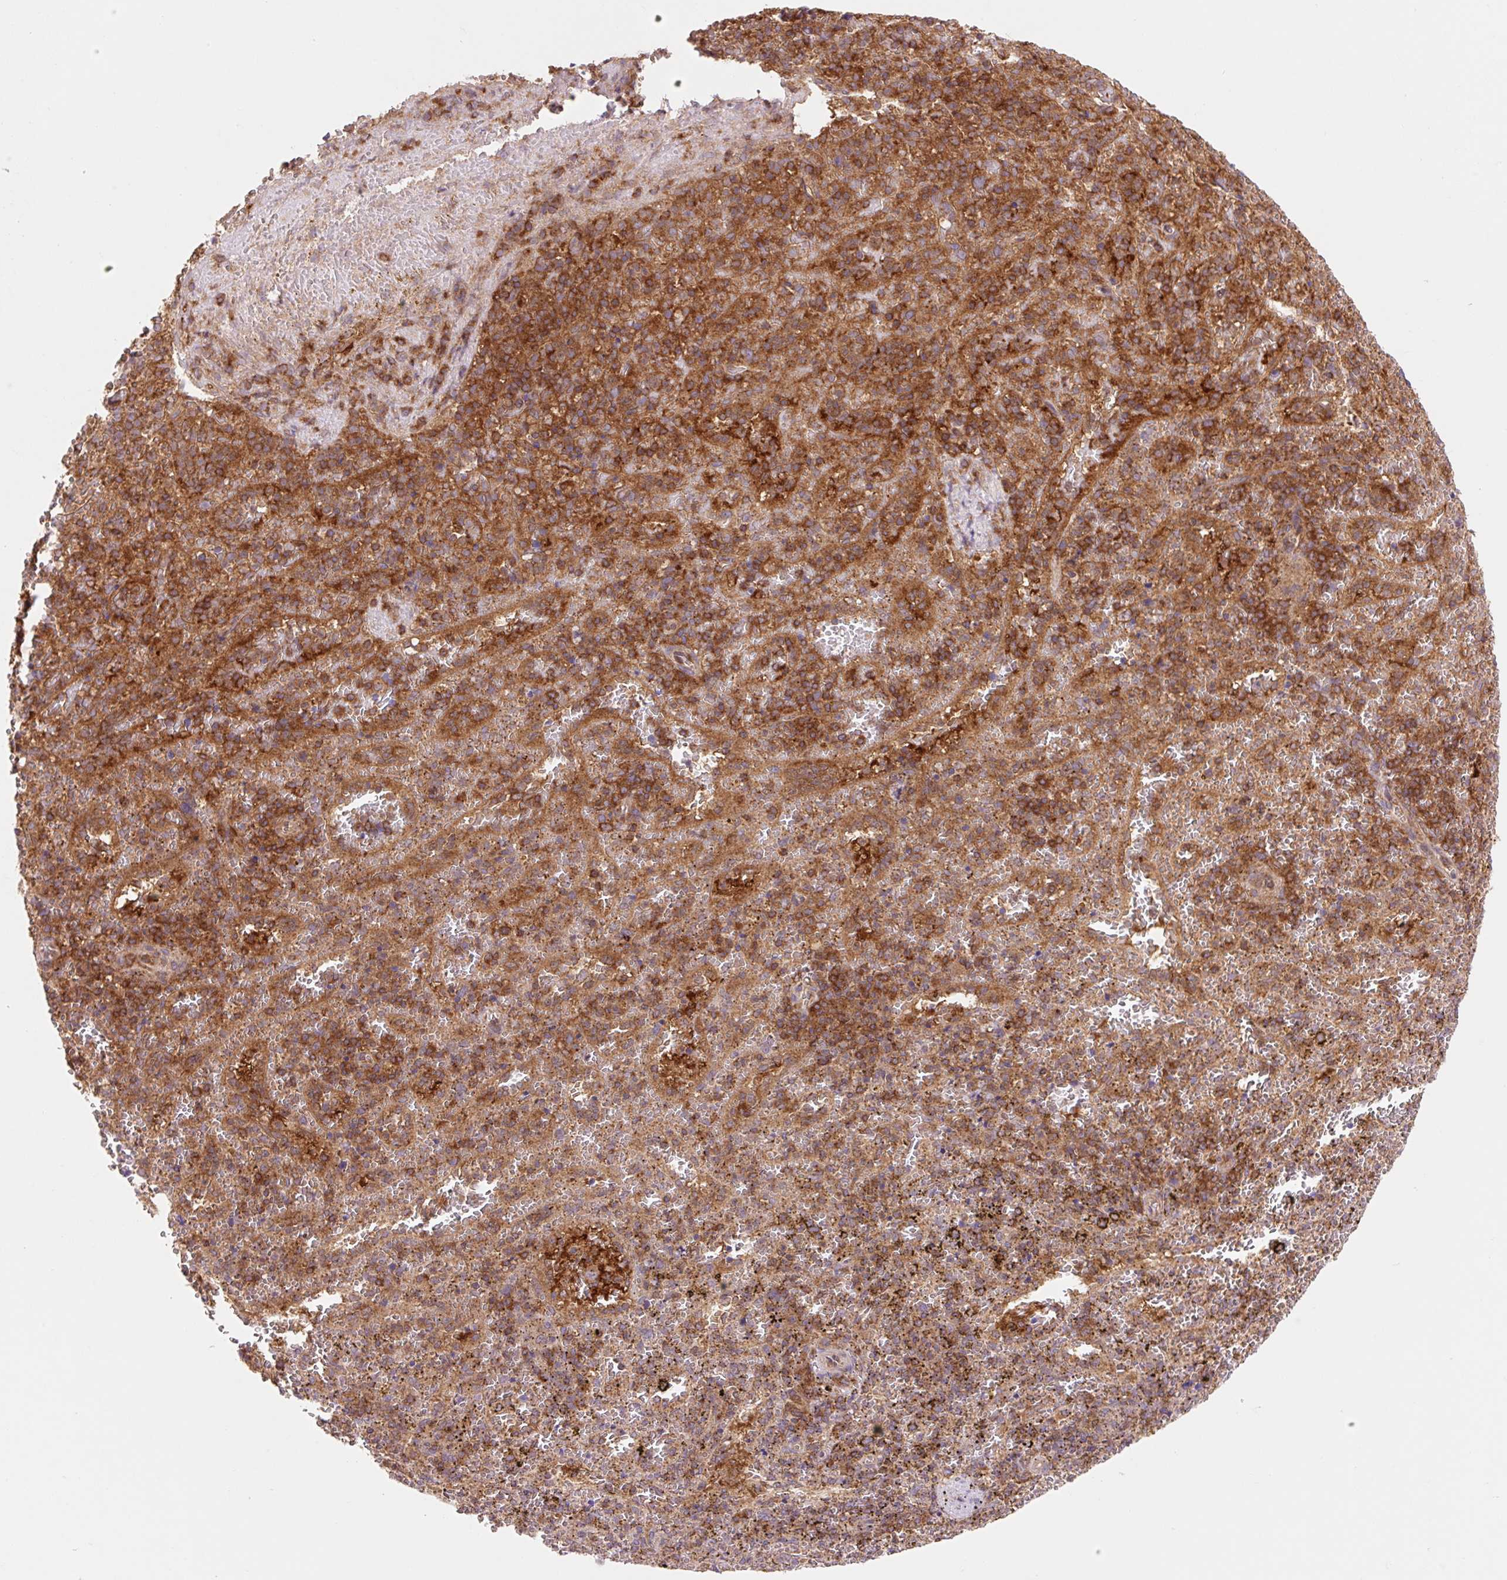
{"staining": {"intensity": "moderate", "quantity": "<25%", "location": "cytoplasmic/membranous"}, "tissue": "spleen", "cell_type": "Cells in red pulp", "image_type": "normal", "snomed": [{"axis": "morphology", "description": "Normal tissue, NOS"}, {"axis": "topography", "description": "Spleen"}], "caption": "The immunohistochemical stain shows moderate cytoplasmic/membranous expression in cells in red pulp of benign spleen. (DAB IHC with brightfield microscopy, high magnification).", "gene": "VPS4A", "patient": {"sex": "female", "age": 50}}